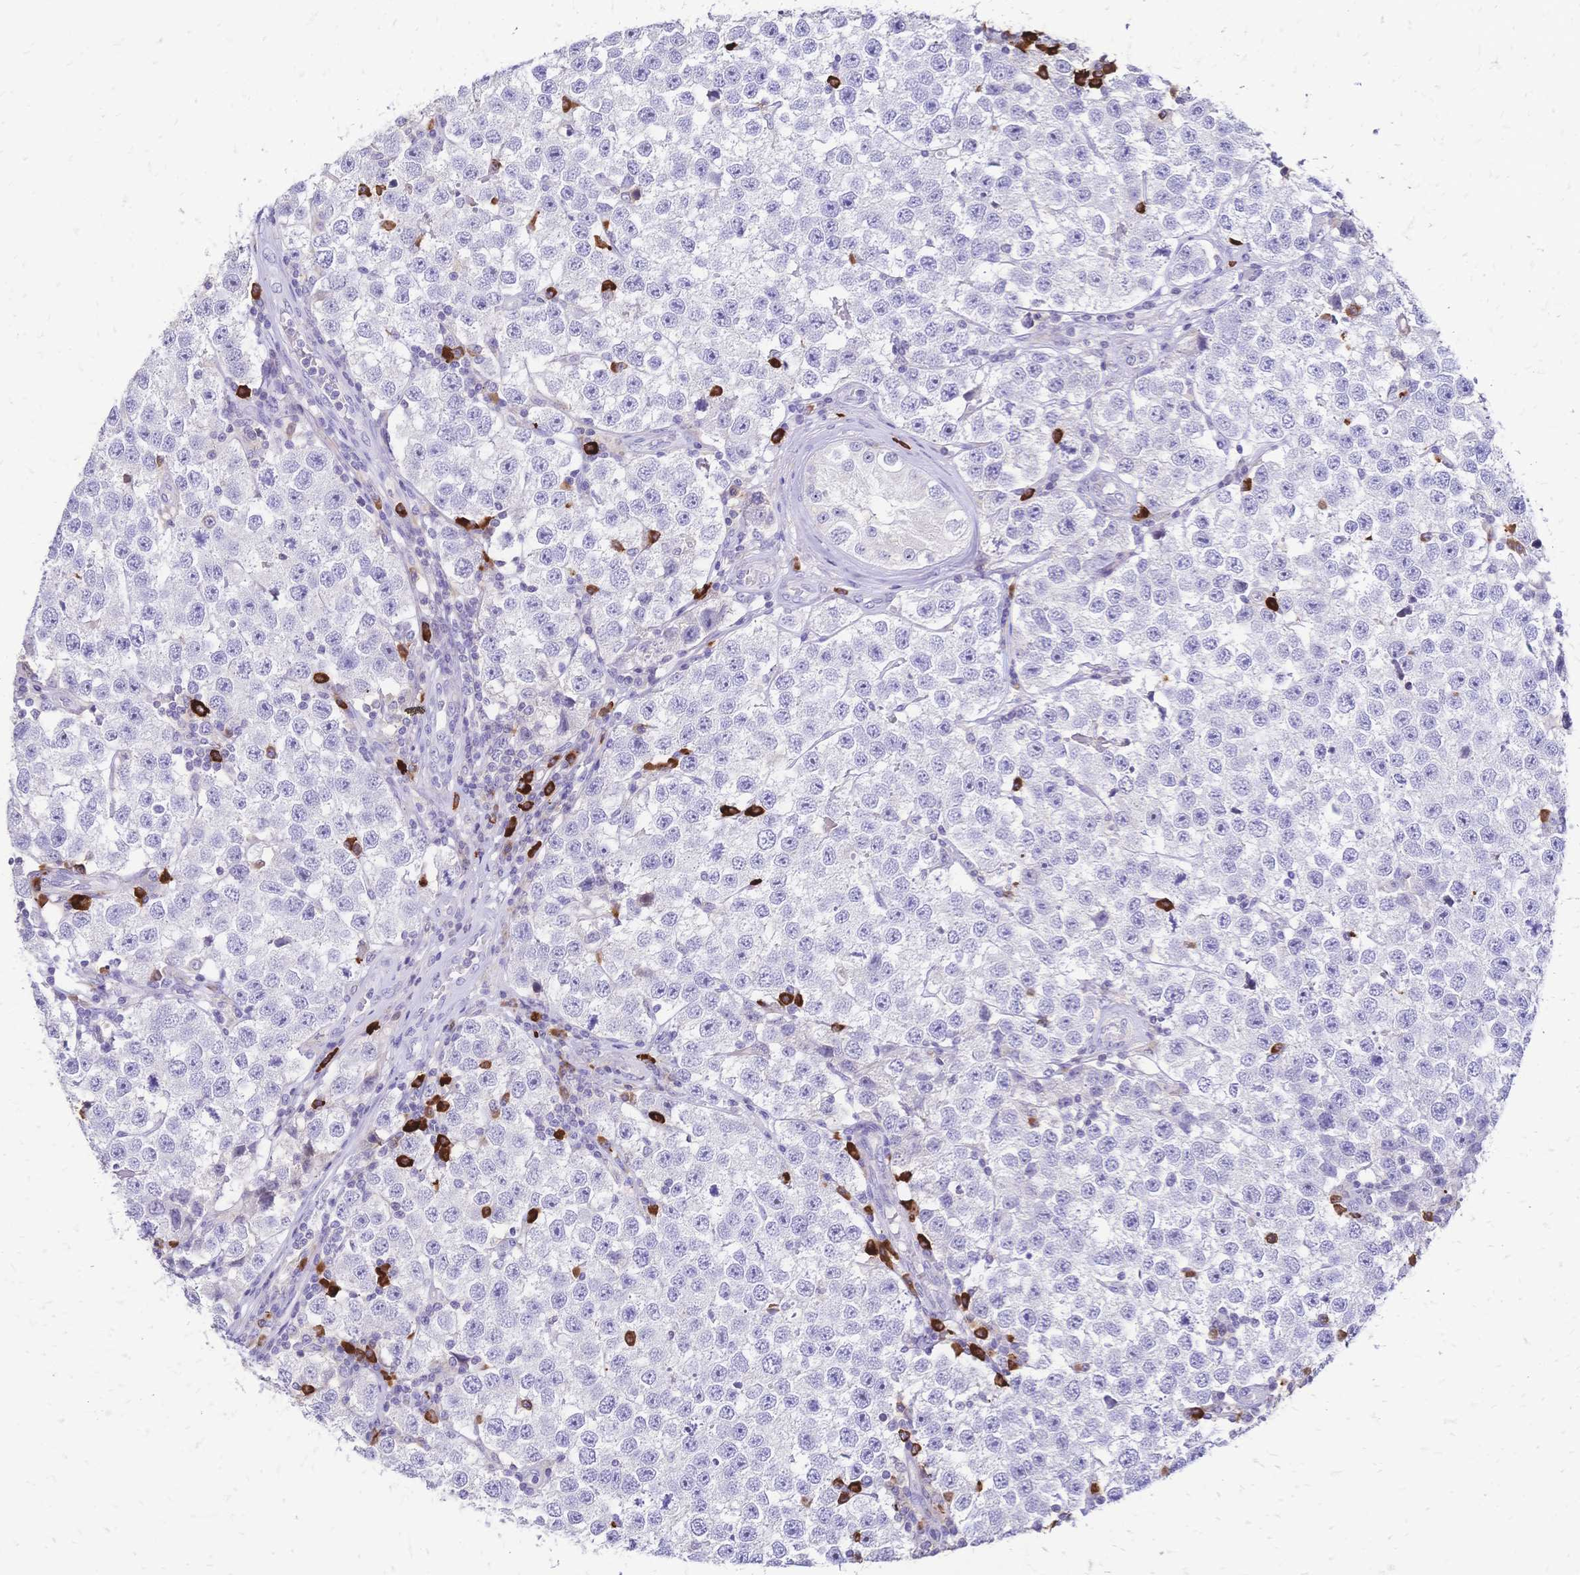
{"staining": {"intensity": "negative", "quantity": "none", "location": "none"}, "tissue": "testis cancer", "cell_type": "Tumor cells", "image_type": "cancer", "snomed": [{"axis": "morphology", "description": "Seminoma, NOS"}, {"axis": "topography", "description": "Testis"}], "caption": "High power microscopy histopathology image of an immunohistochemistry image of seminoma (testis), revealing no significant positivity in tumor cells.", "gene": "IL2RA", "patient": {"sex": "male", "age": 34}}